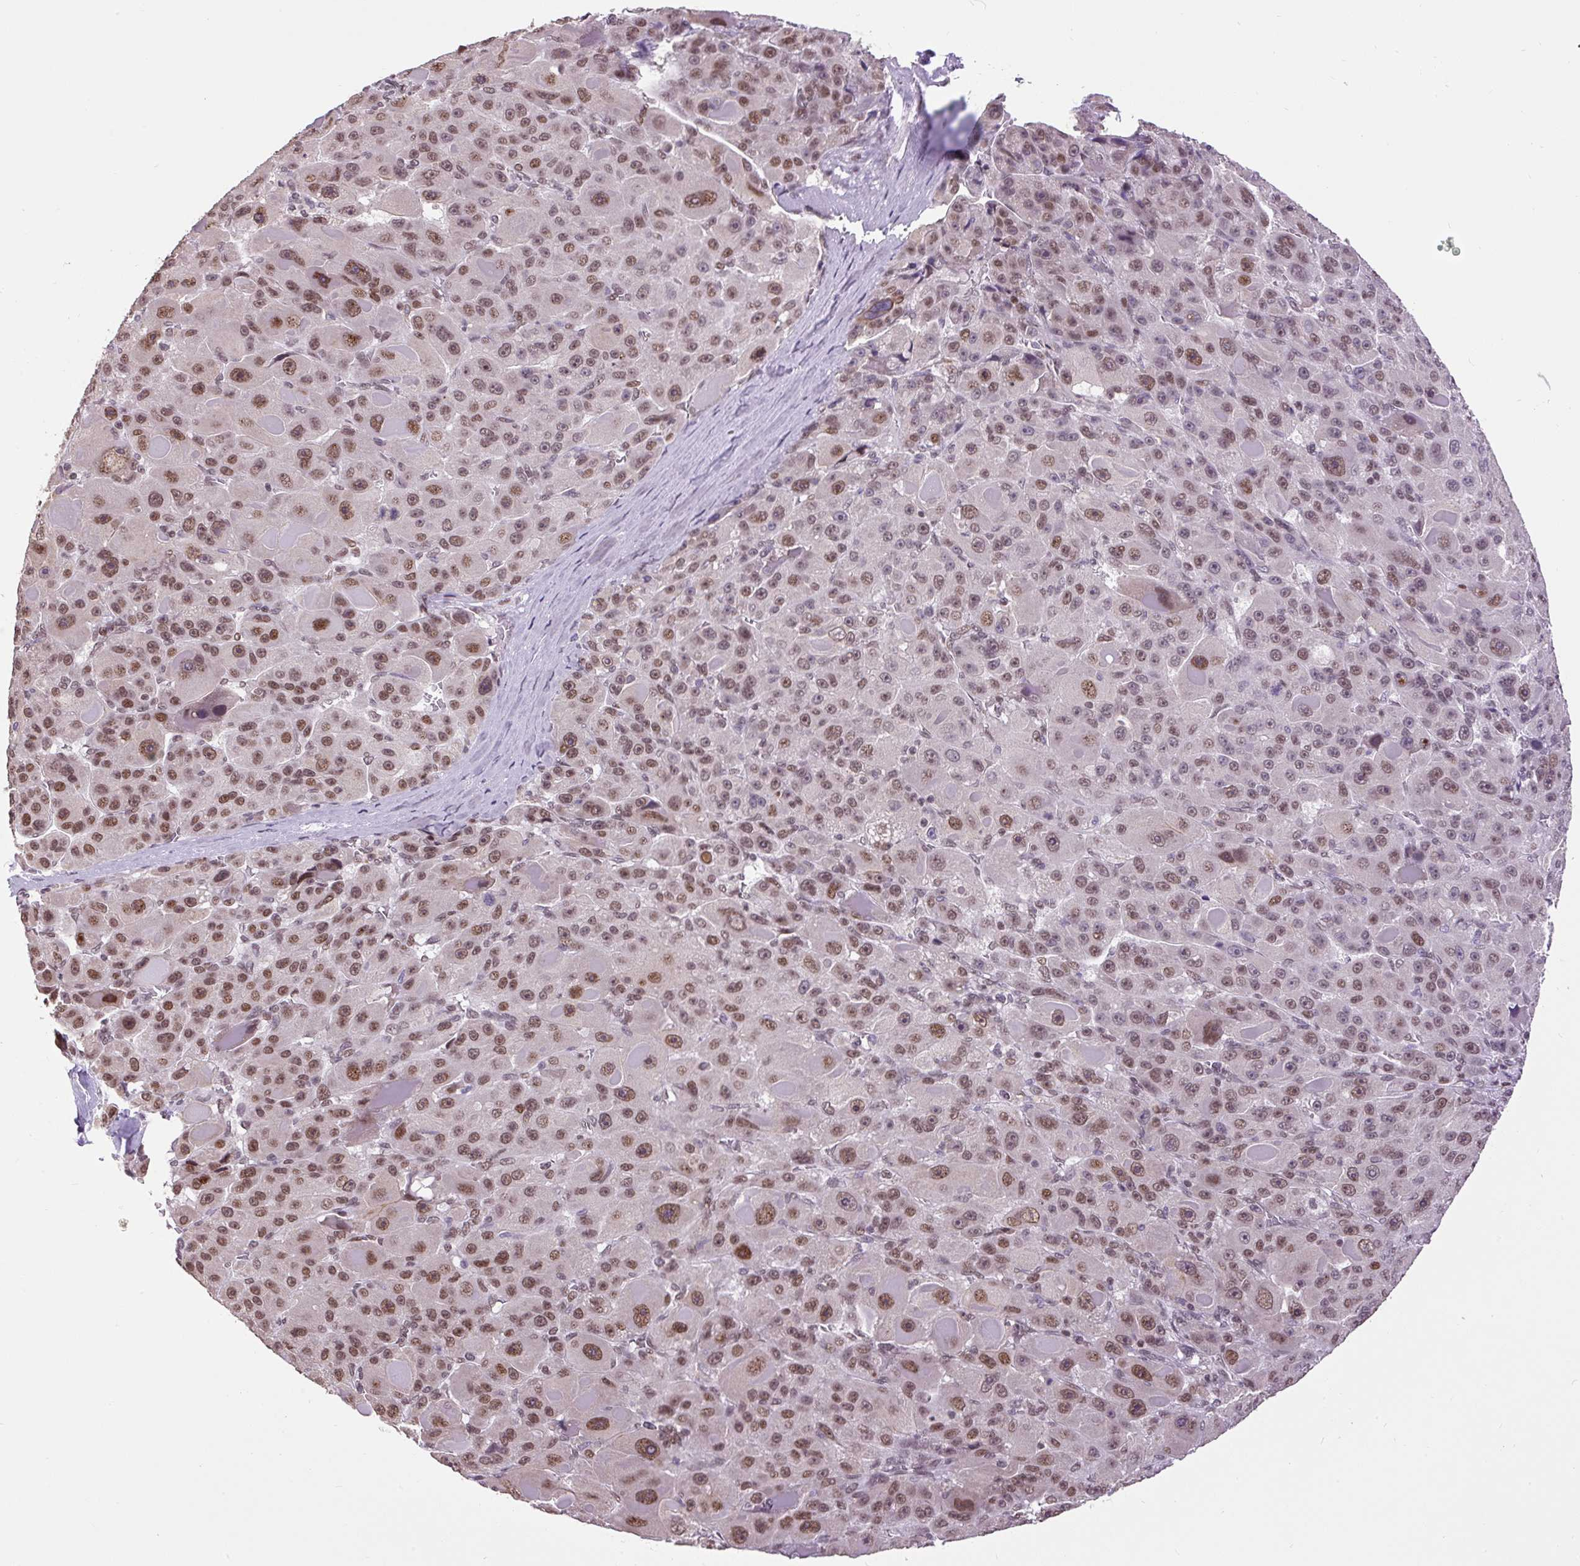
{"staining": {"intensity": "moderate", "quantity": ">75%", "location": "nuclear"}, "tissue": "liver cancer", "cell_type": "Tumor cells", "image_type": "cancer", "snomed": [{"axis": "morphology", "description": "Carcinoma, Hepatocellular, NOS"}, {"axis": "topography", "description": "Liver"}], "caption": "Immunohistochemistry (DAB) staining of human hepatocellular carcinoma (liver) exhibits moderate nuclear protein staining in approximately >75% of tumor cells. (brown staining indicates protein expression, while blue staining denotes nuclei).", "gene": "ZNF672", "patient": {"sex": "male", "age": 76}}